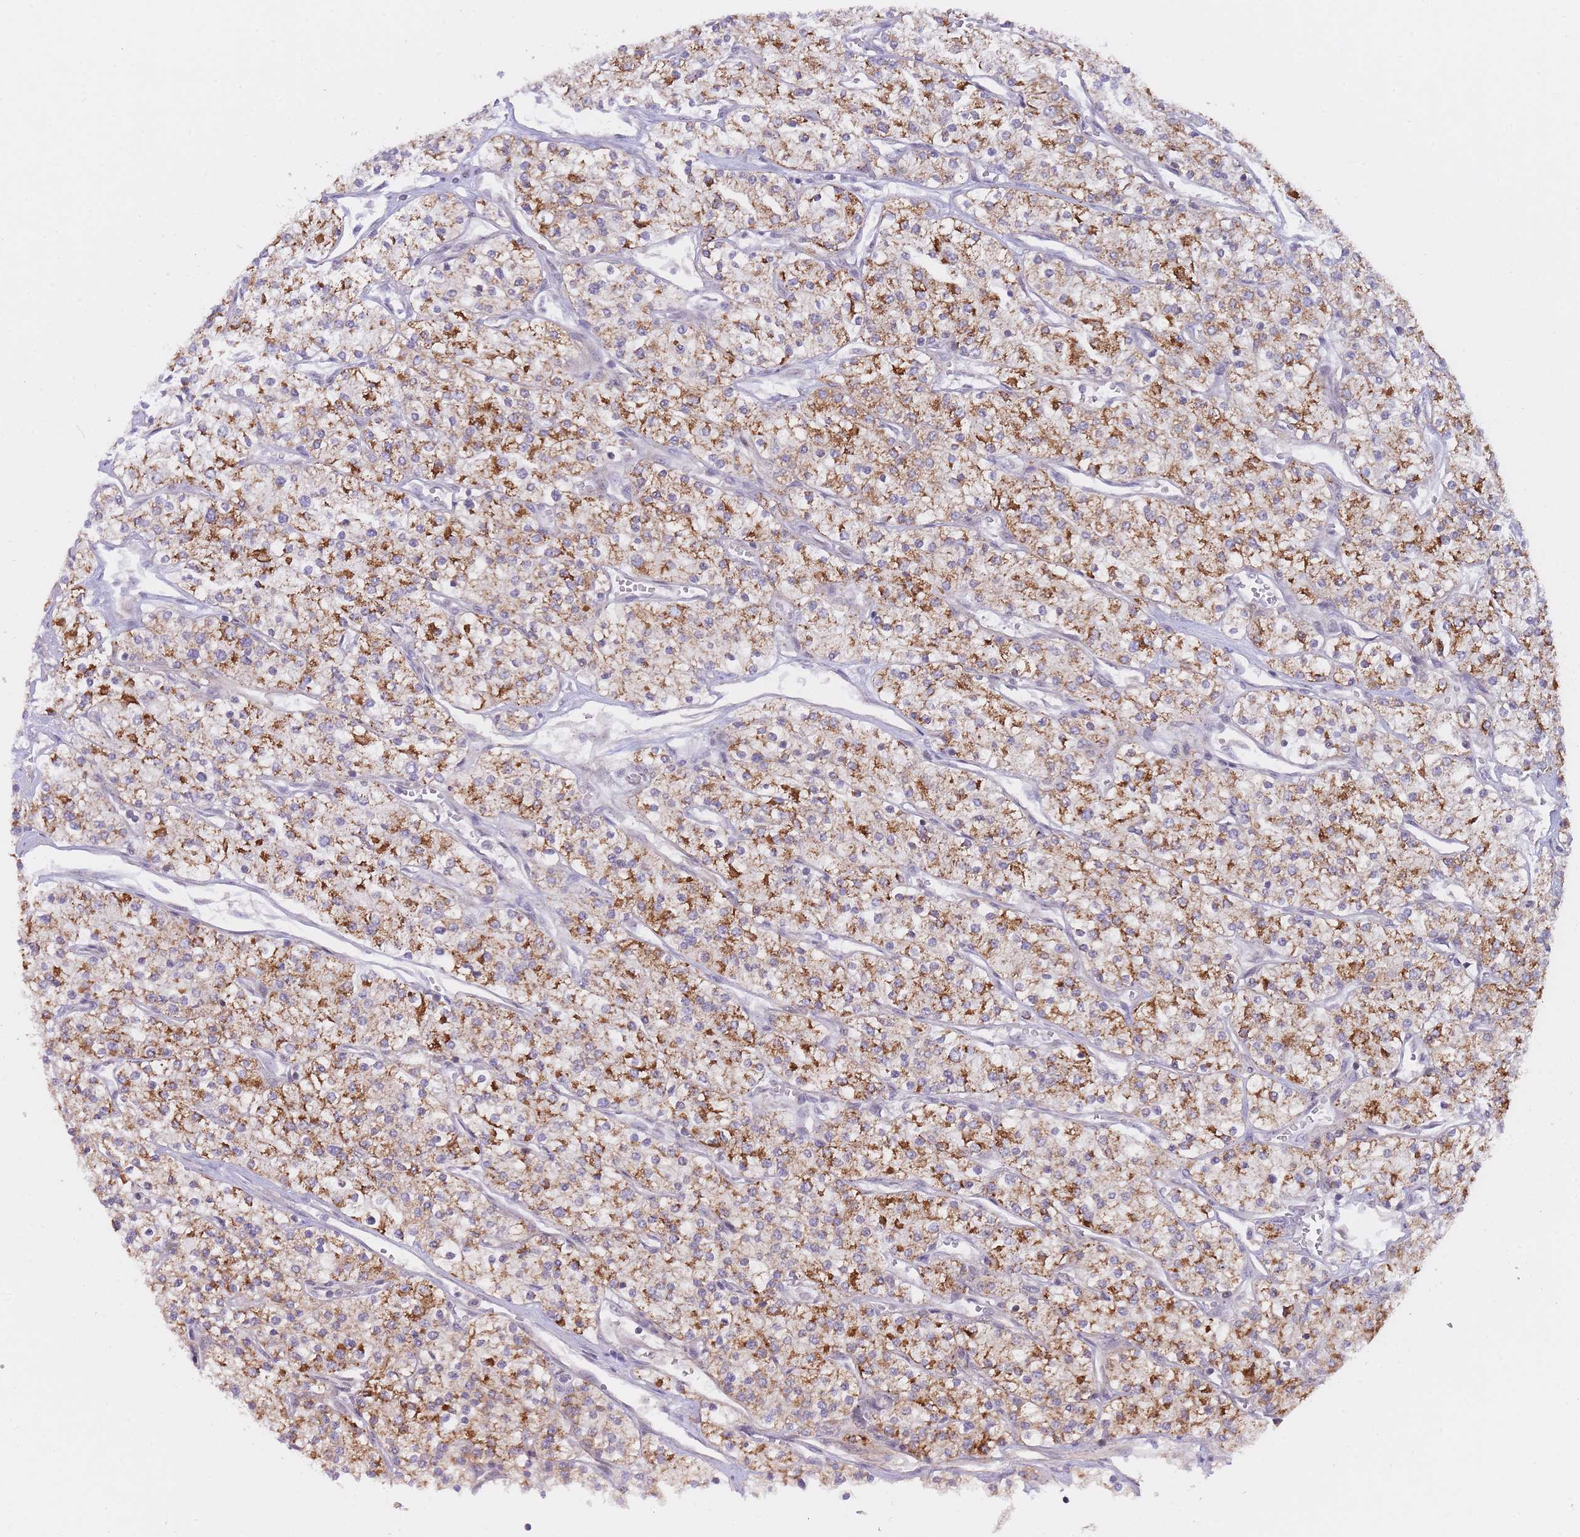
{"staining": {"intensity": "moderate", "quantity": ">75%", "location": "cytoplasmic/membranous"}, "tissue": "renal cancer", "cell_type": "Tumor cells", "image_type": "cancer", "snomed": [{"axis": "morphology", "description": "Adenocarcinoma, NOS"}, {"axis": "topography", "description": "Kidney"}], "caption": "Immunohistochemistry (IHC) photomicrograph of renal adenocarcinoma stained for a protein (brown), which reveals medium levels of moderate cytoplasmic/membranous positivity in approximately >75% of tumor cells.", "gene": "NSFL1C", "patient": {"sex": "male", "age": 80}}